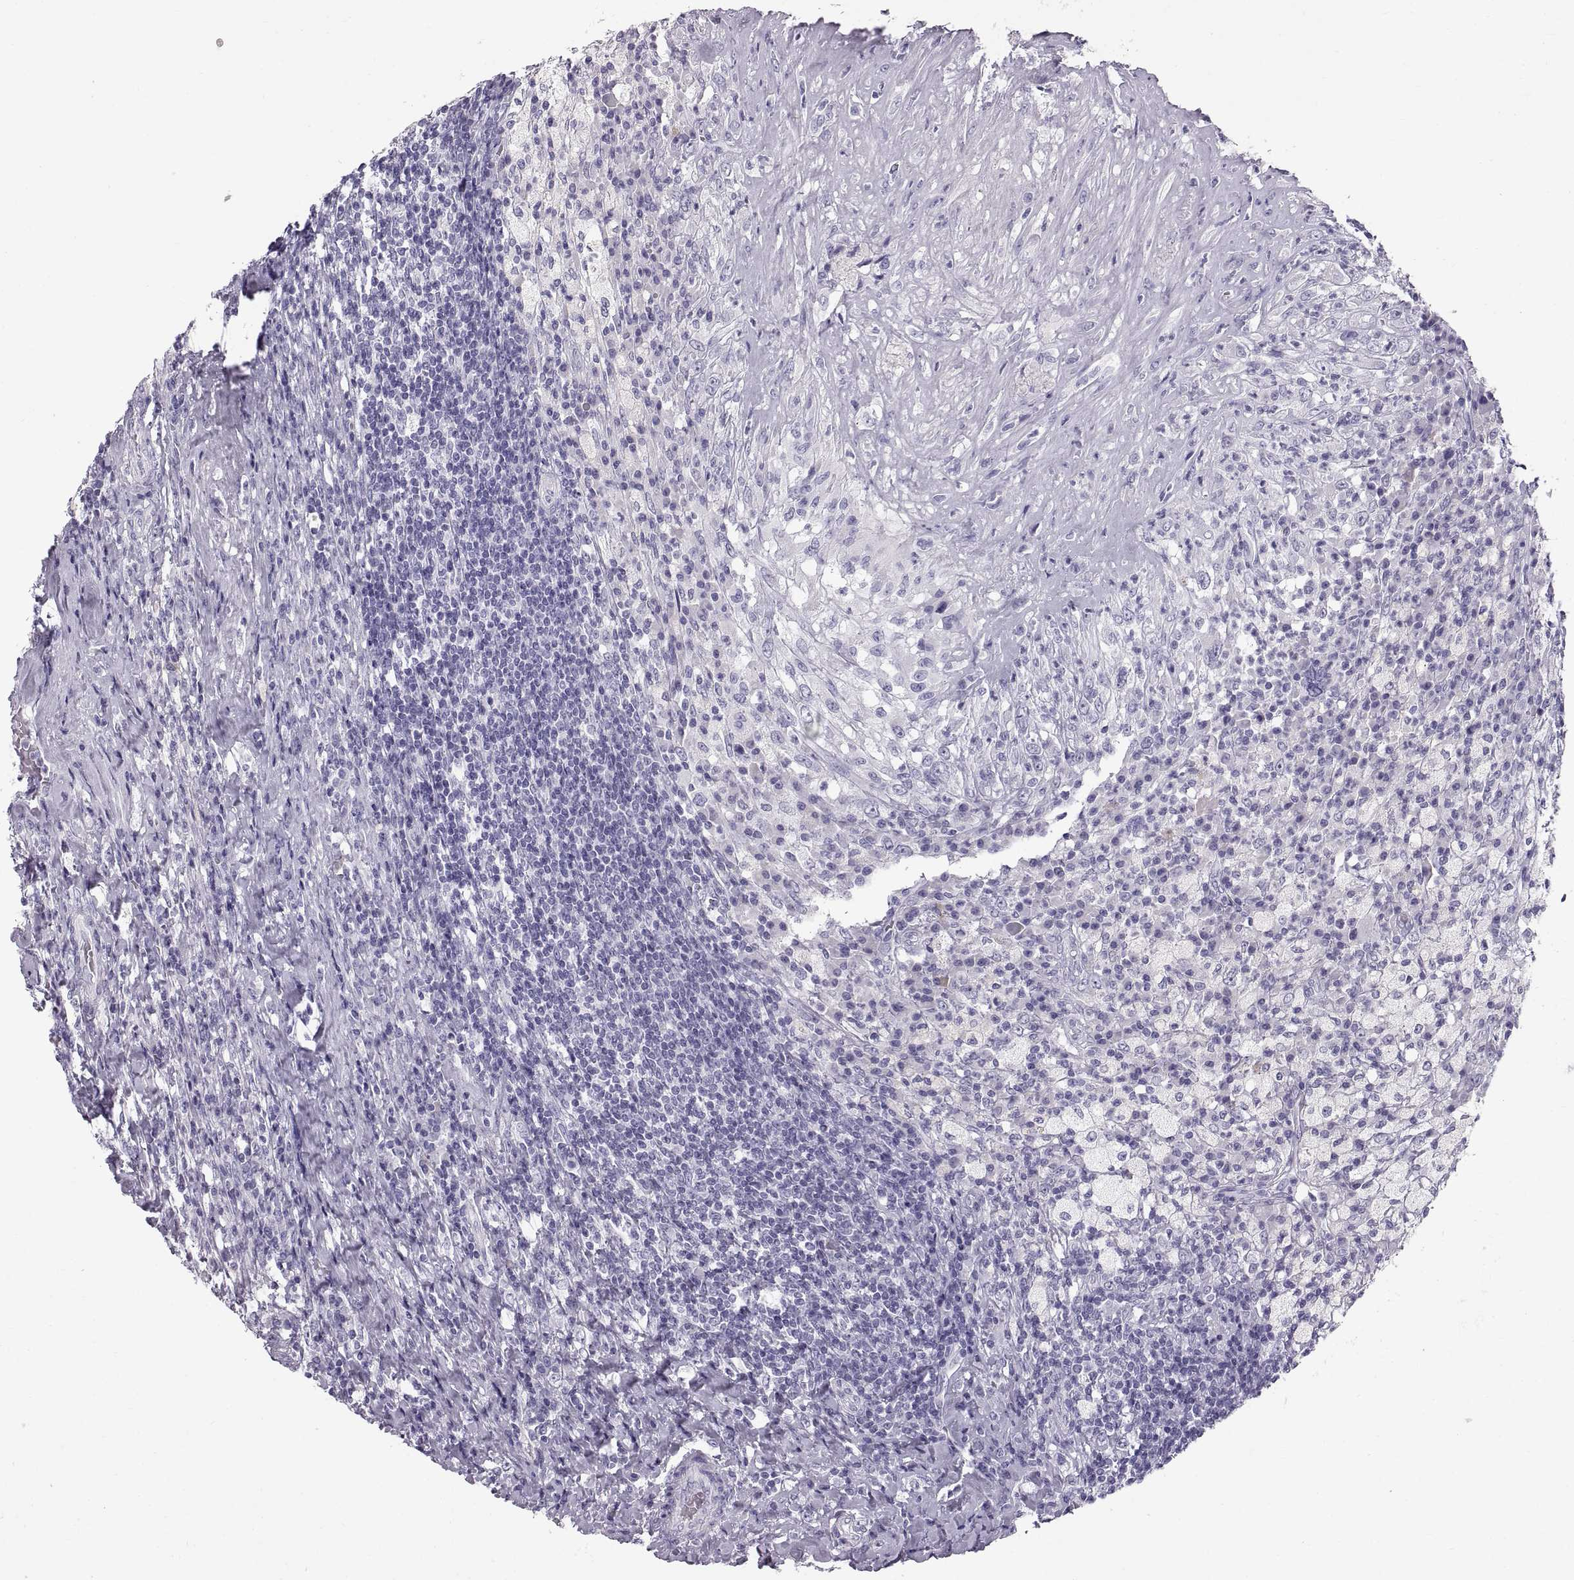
{"staining": {"intensity": "negative", "quantity": "none", "location": "none"}, "tissue": "testis cancer", "cell_type": "Tumor cells", "image_type": "cancer", "snomed": [{"axis": "morphology", "description": "Necrosis, NOS"}, {"axis": "morphology", "description": "Carcinoma, Embryonal, NOS"}, {"axis": "topography", "description": "Testis"}], "caption": "Human testis cancer stained for a protein using IHC displays no expression in tumor cells.", "gene": "WFDC8", "patient": {"sex": "male", "age": 19}}